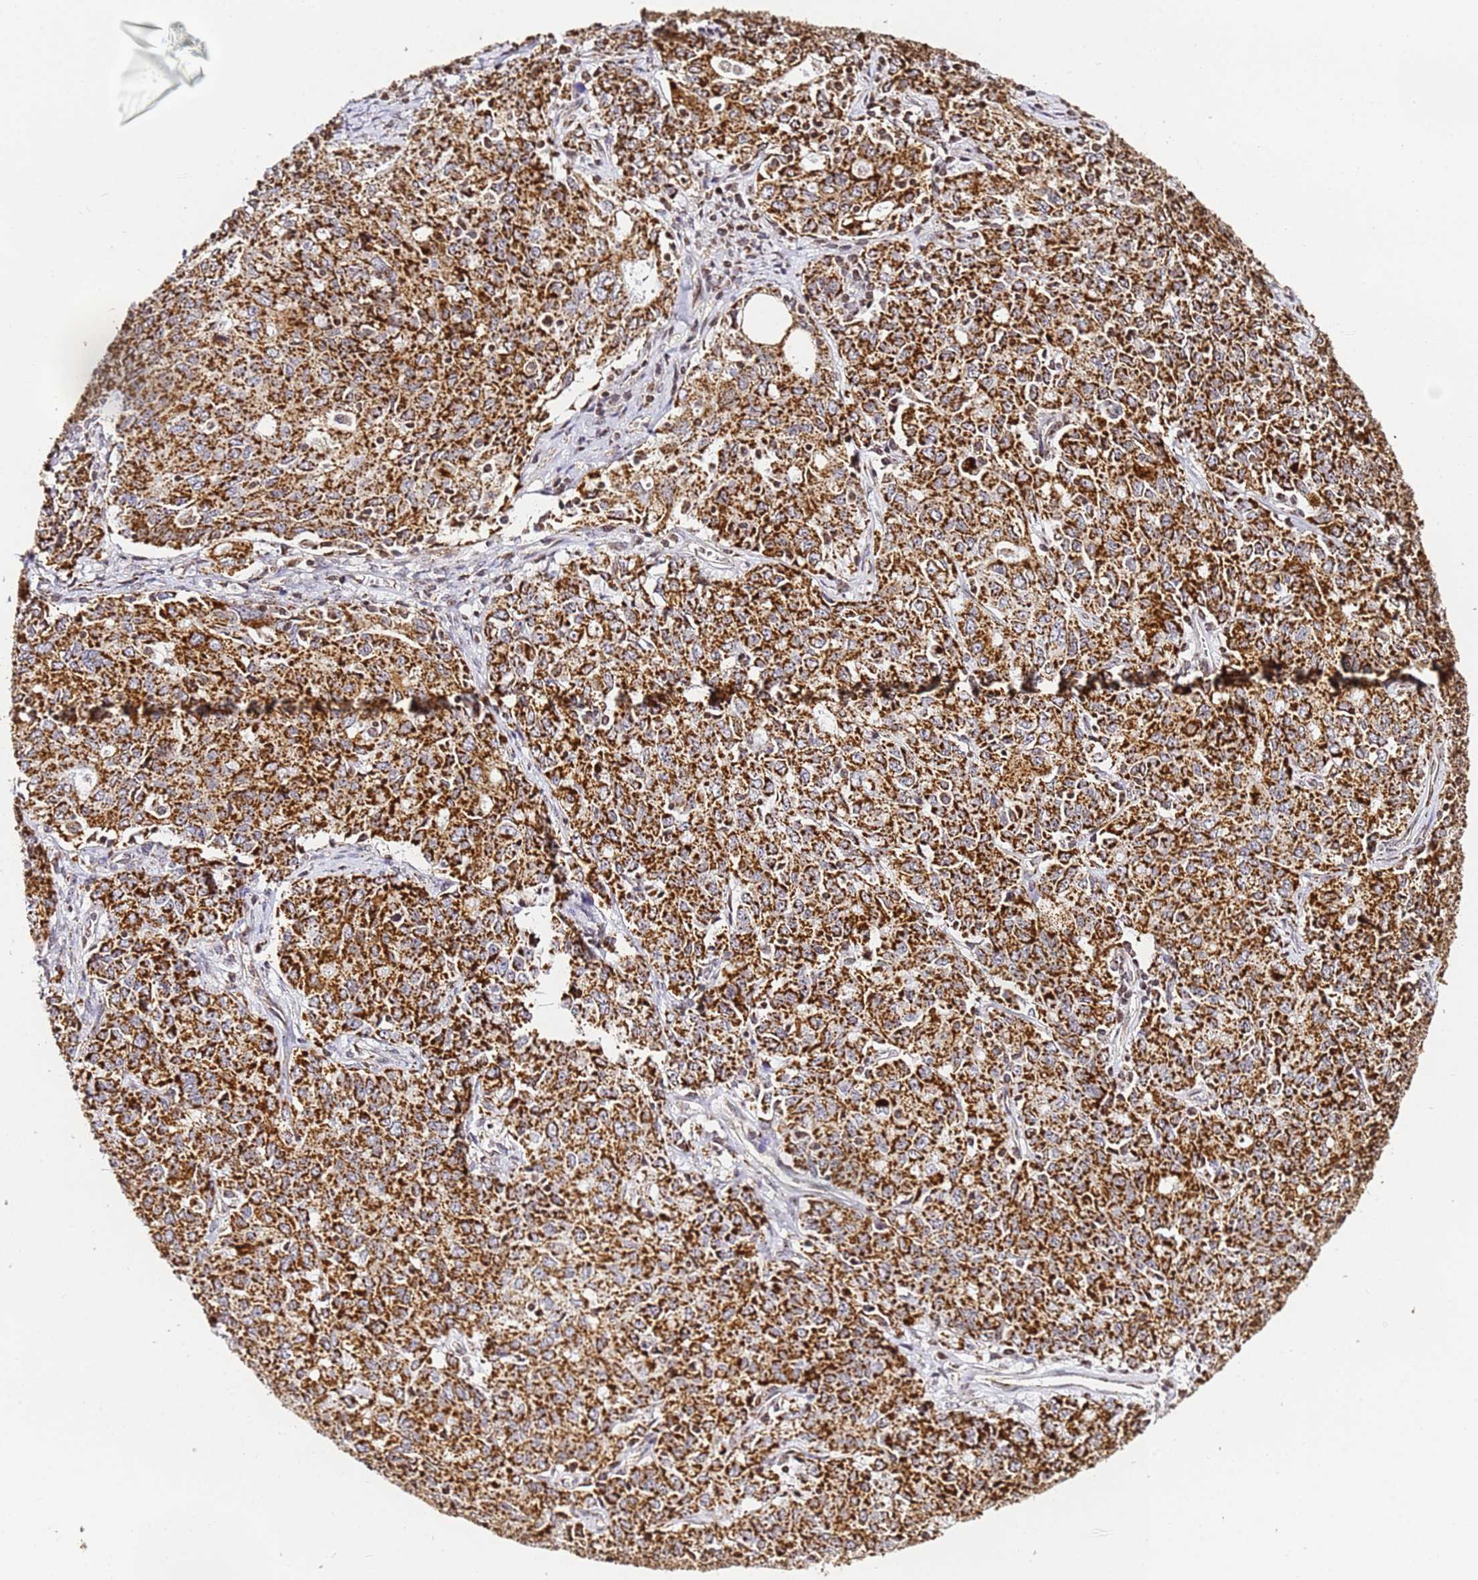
{"staining": {"intensity": "strong", "quantity": ">75%", "location": "cytoplasmic/membranous"}, "tissue": "ovarian cancer", "cell_type": "Tumor cells", "image_type": "cancer", "snomed": [{"axis": "morphology", "description": "Carcinoma, endometroid"}, {"axis": "topography", "description": "Ovary"}], "caption": "IHC staining of ovarian endometroid carcinoma, which reveals high levels of strong cytoplasmic/membranous staining in approximately >75% of tumor cells indicating strong cytoplasmic/membranous protein positivity. The staining was performed using DAB (brown) for protein detection and nuclei were counterstained in hematoxylin (blue).", "gene": "HSPE1", "patient": {"sex": "female", "age": 62}}